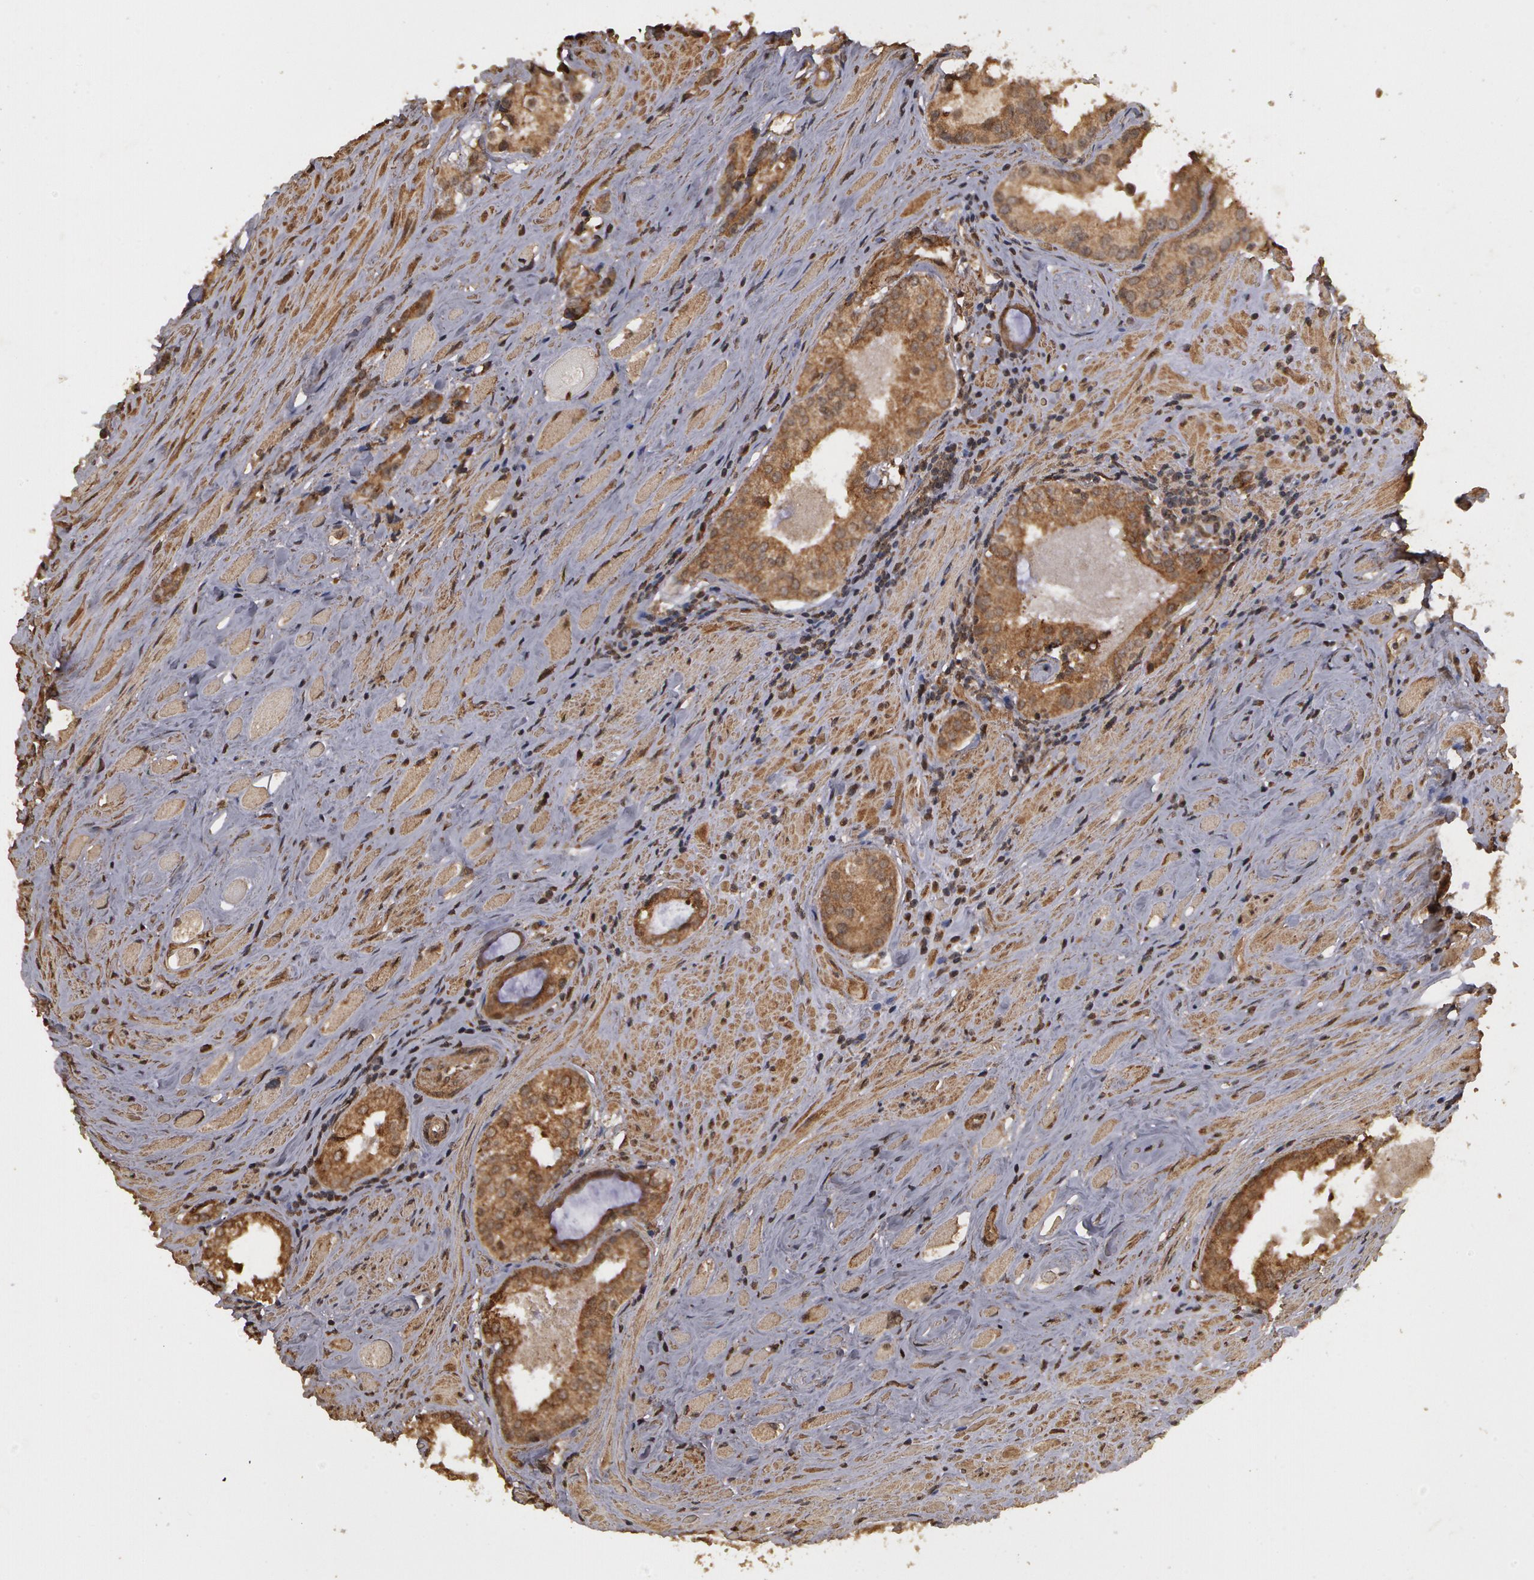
{"staining": {"intensity": "weak", "quantity": ">75%", "location": "cytoplasmic/membranous"}, "tissue": "prostate cancer", "cell_type": "Tumor cells", "image_type": "cancer", "snomed": [{"axis": "morphology", "description": "Adenocarcinoma, Medium grade"}, {"axis": "topography", "description": "Prostate"}], "caption": "The photomicrograph exhibits a brown stain indicating the presence of a protein in the cytoplasmic/membranous of tumor cells in prostate cancer.", "gene": "CALR", "patient": {"sex": "male", "age": 73}}